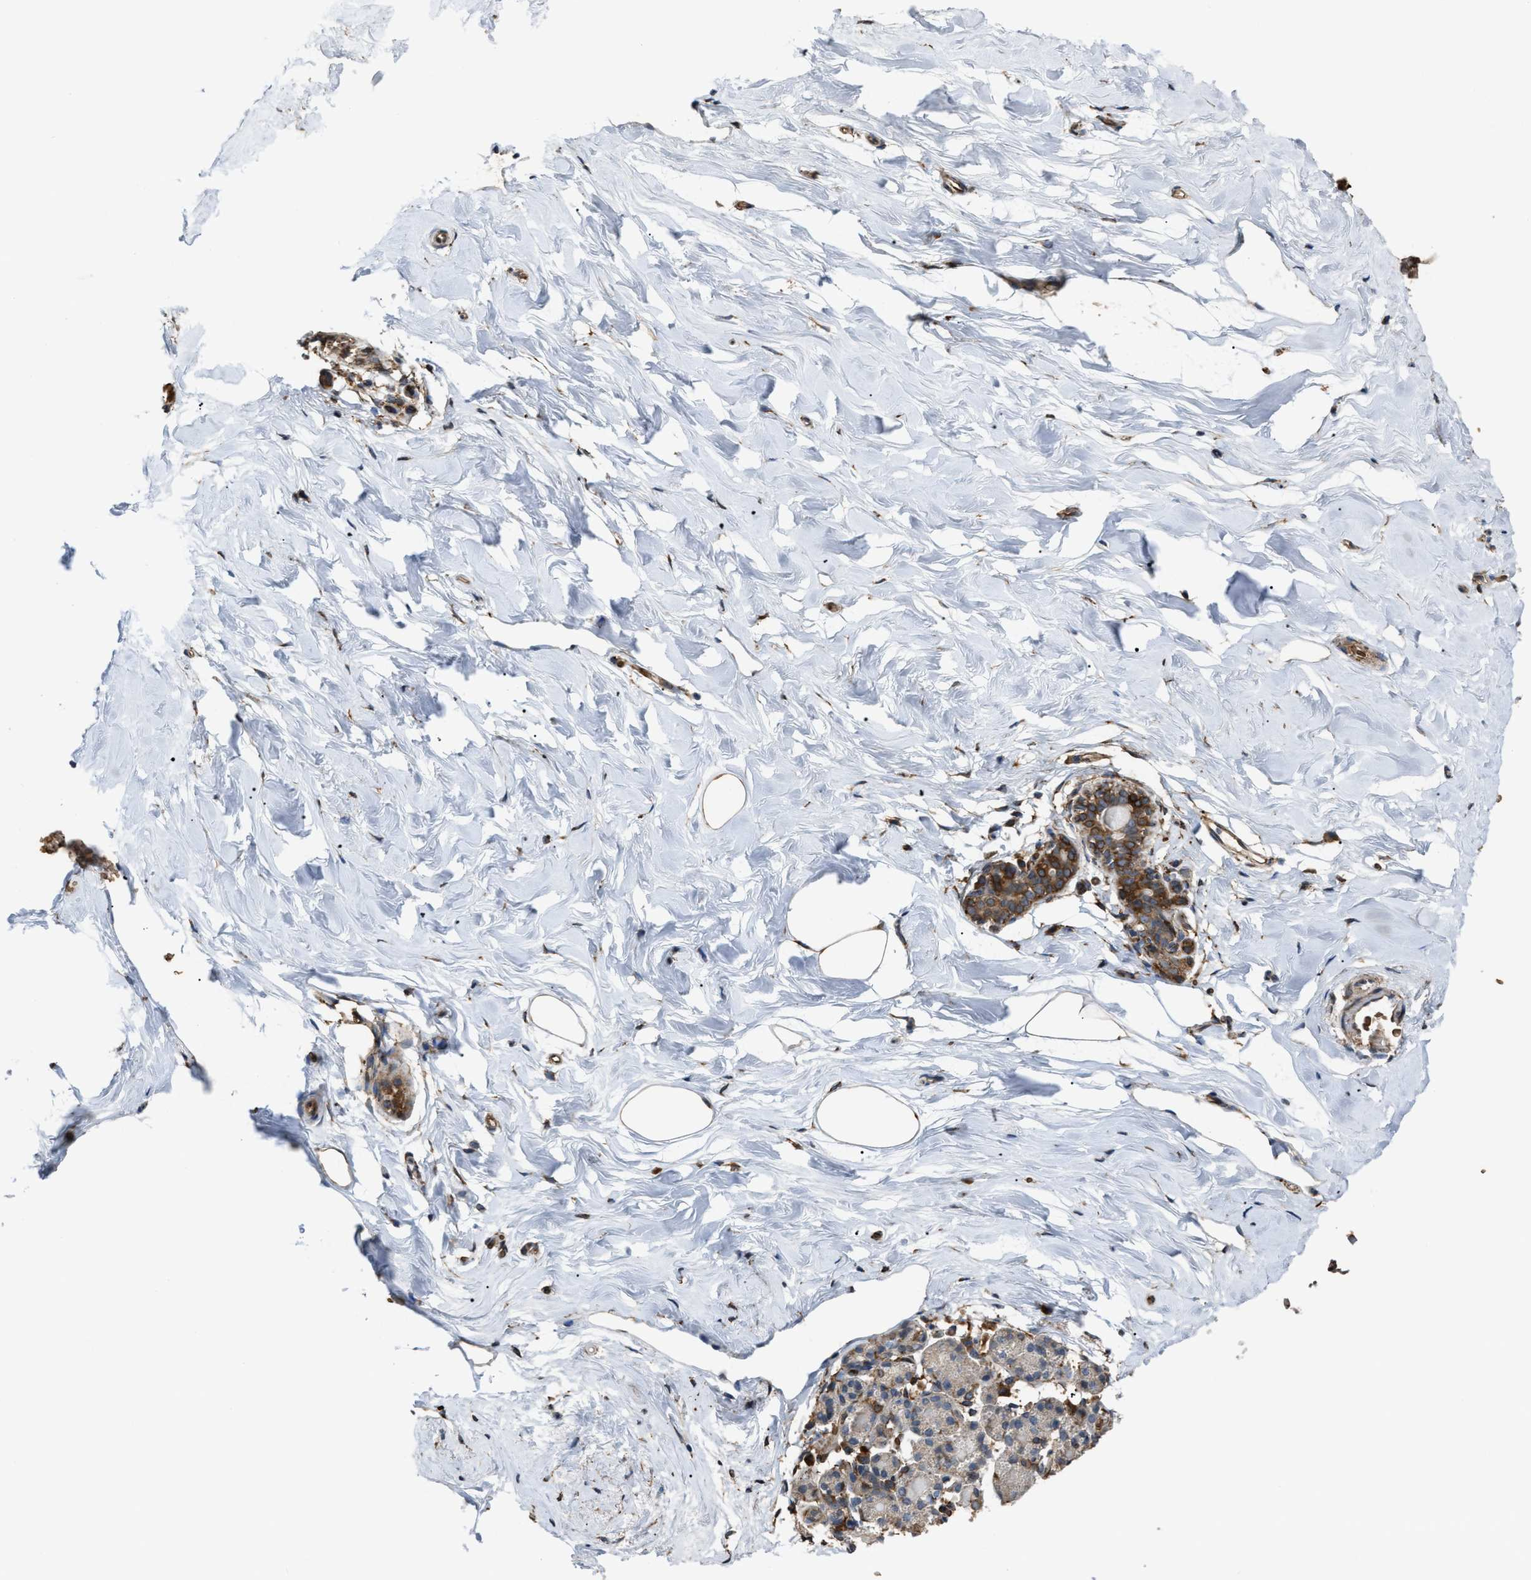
{"staining": {"intensity": "moderate", "quantity": ">75%", "location": "cytoplasmic/membranous"}, "tissue": "breast", "cell_type": "Adipocytes", "image_type": "normal", "snomed": [{"axis": "morphology", "description": "Normal tissue, NOS"}, {"axis": "topography", "description": "Breast"}], "caption": "About >75% of adipocytes in normal breast reveal moderate cytoplasmic/membranous protein expression as visualized by brown immunohistochemical staining.", "gene": "SELENOM", "patient": {"sex": "female", "age": 62}}